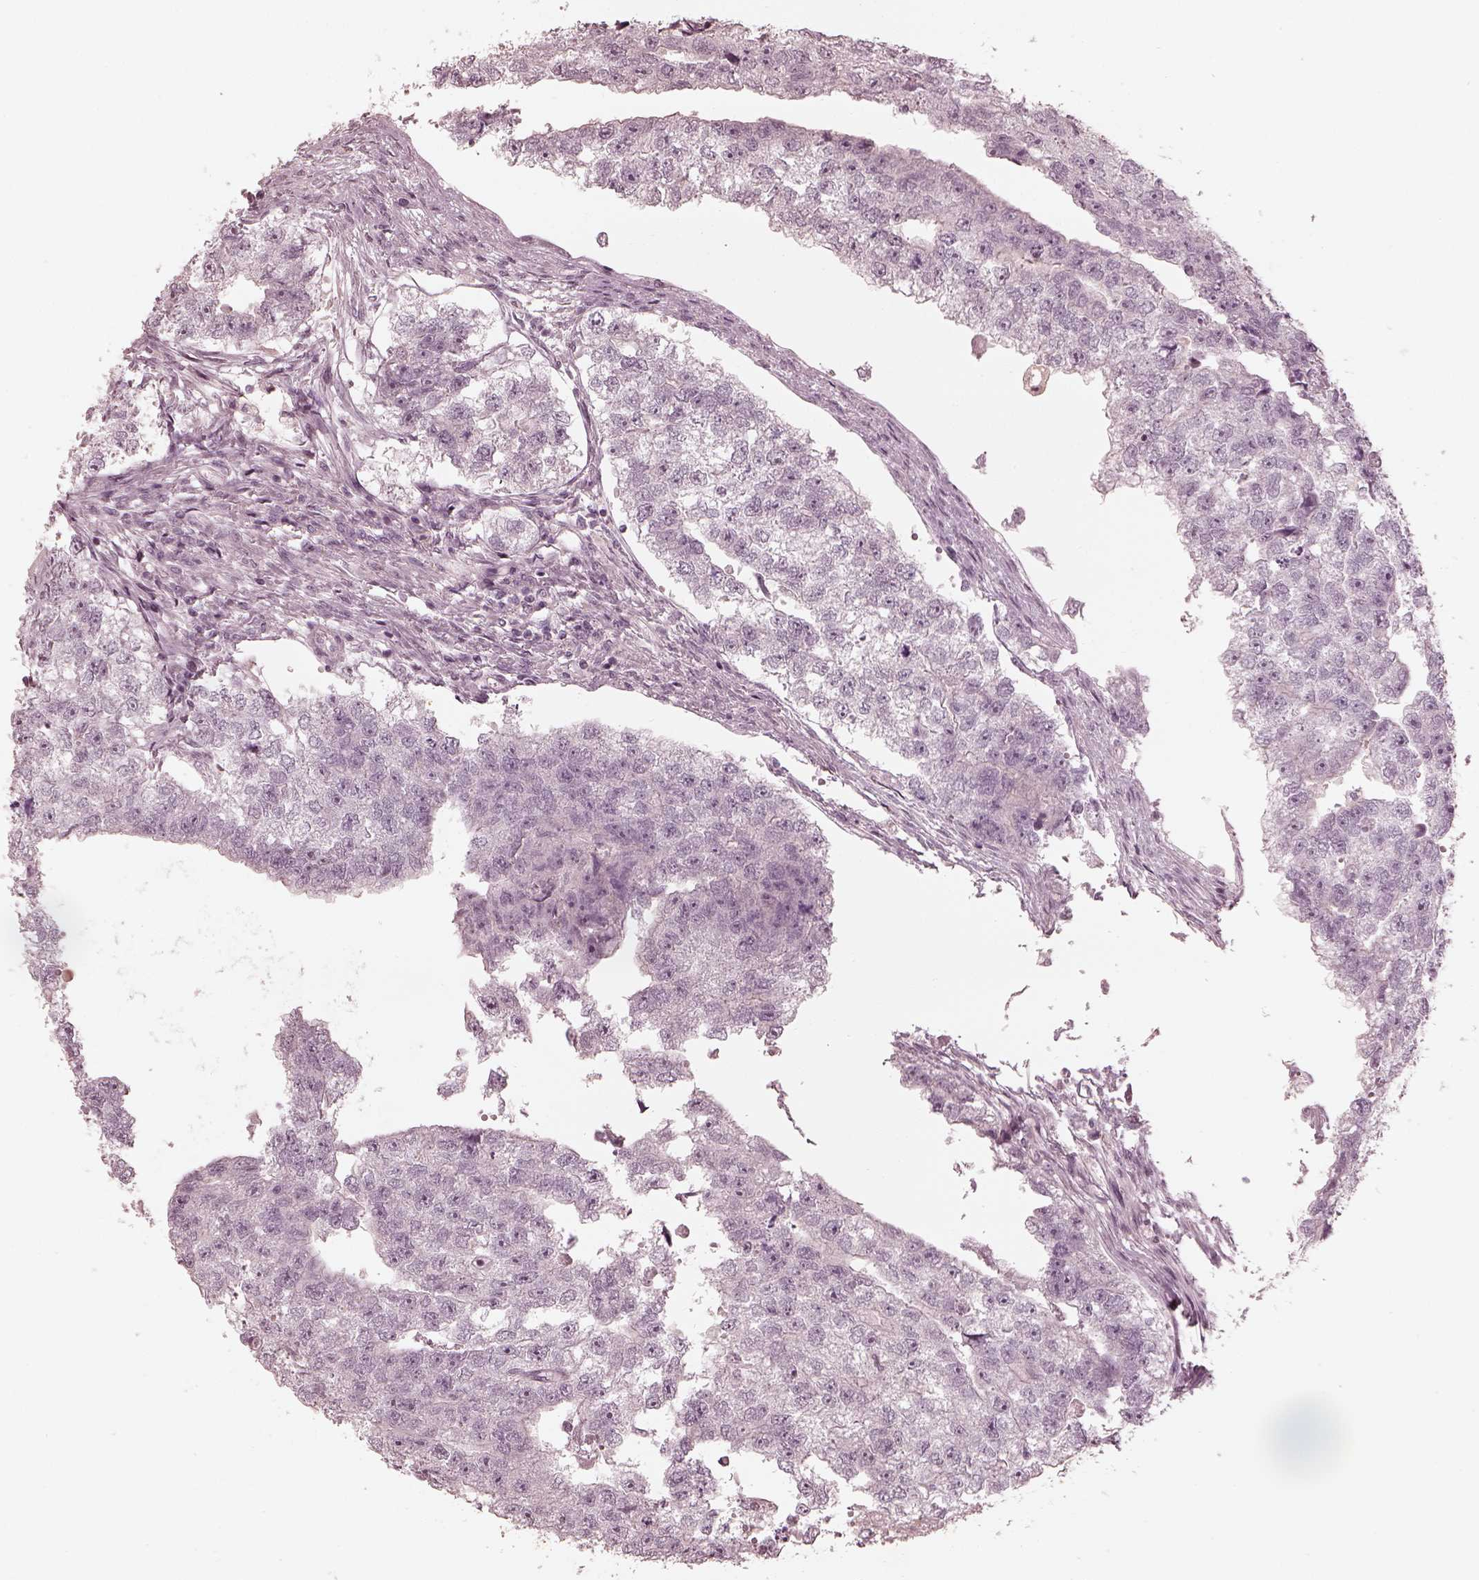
{"staining": {"intensity": "negative", "quantity": "none", "location": "none"}, "tissue": "testis cancer", "cell_type": "Tumor cells", "image_type": "cancer", "snomed": [{"axis": "morphology", "description": "Carcinoma, Embryonal, NOS"}, {"axis": "morphology", "description": "Teratoma, malignant, NOS"}, {"axis": "topography", "description": "Testis"}], "caption": "Immunohistochemistry image of neoplastic tissue: testis embryonal carcinoma stained with DAB (3,3'-diaminobenzidine) displays no significant protein expression in tumor cells.", "gene": "ADRB3", "patient": {"sex": "male", "age": 44}}